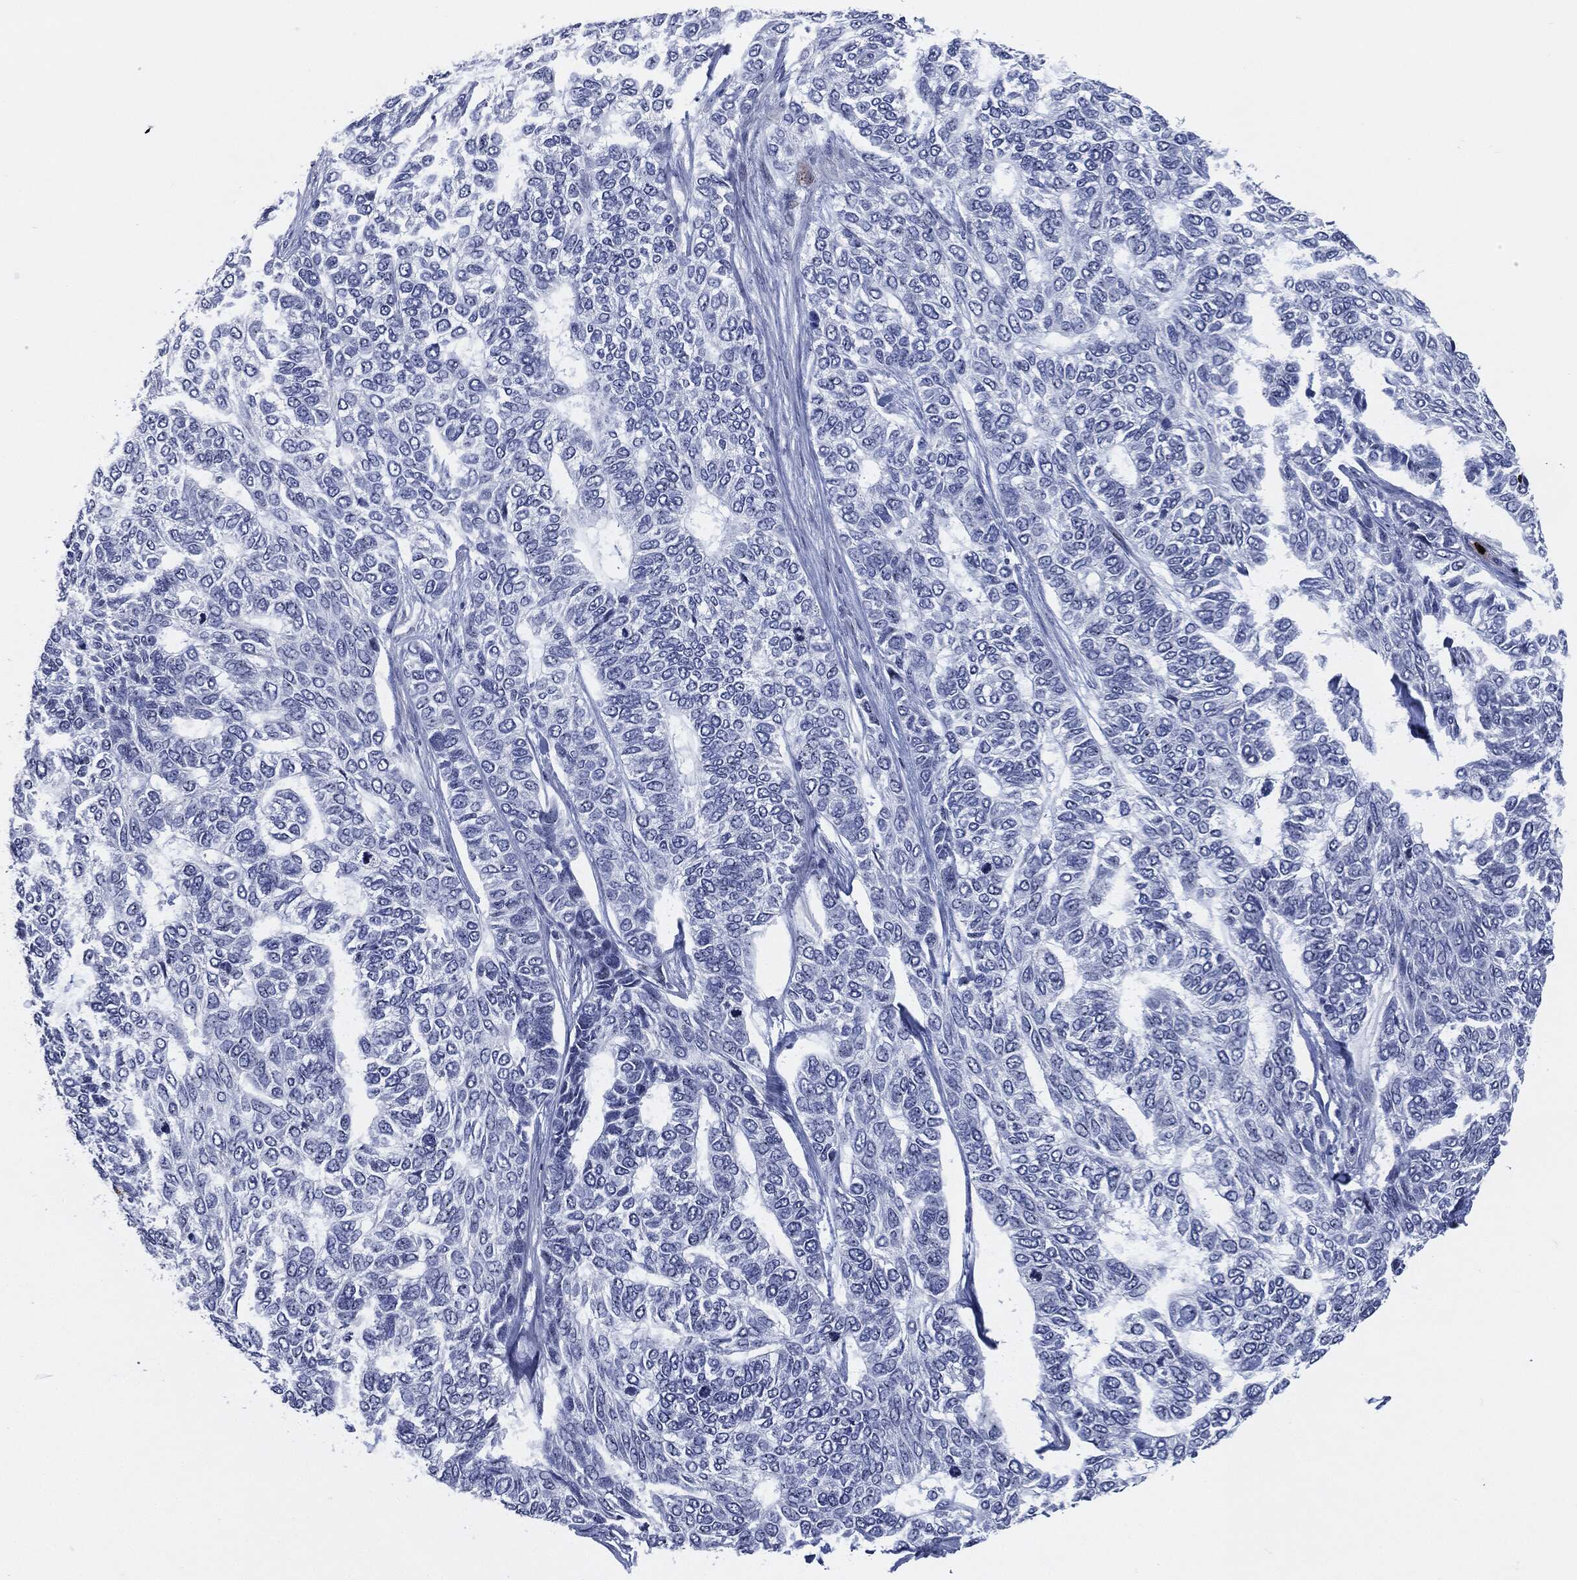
{"staining": {"intensity": "negative", "quantity": "none", "location": "none"}, "tissue": "skin cancer", "cell_type": "Tumor cells", "image_type": "cancer", "snomed": [{"axis": "morphology", "description": "Basal cell carcinoma"}, {"axis": "topography", "description": "Skin"}], "caption": "DAB immunohistochemical staining of skin cancer demonstrates no significant positivity in tumor cells.", "gene": "MPO", "patient": {"sex": "female", "age": 65}}